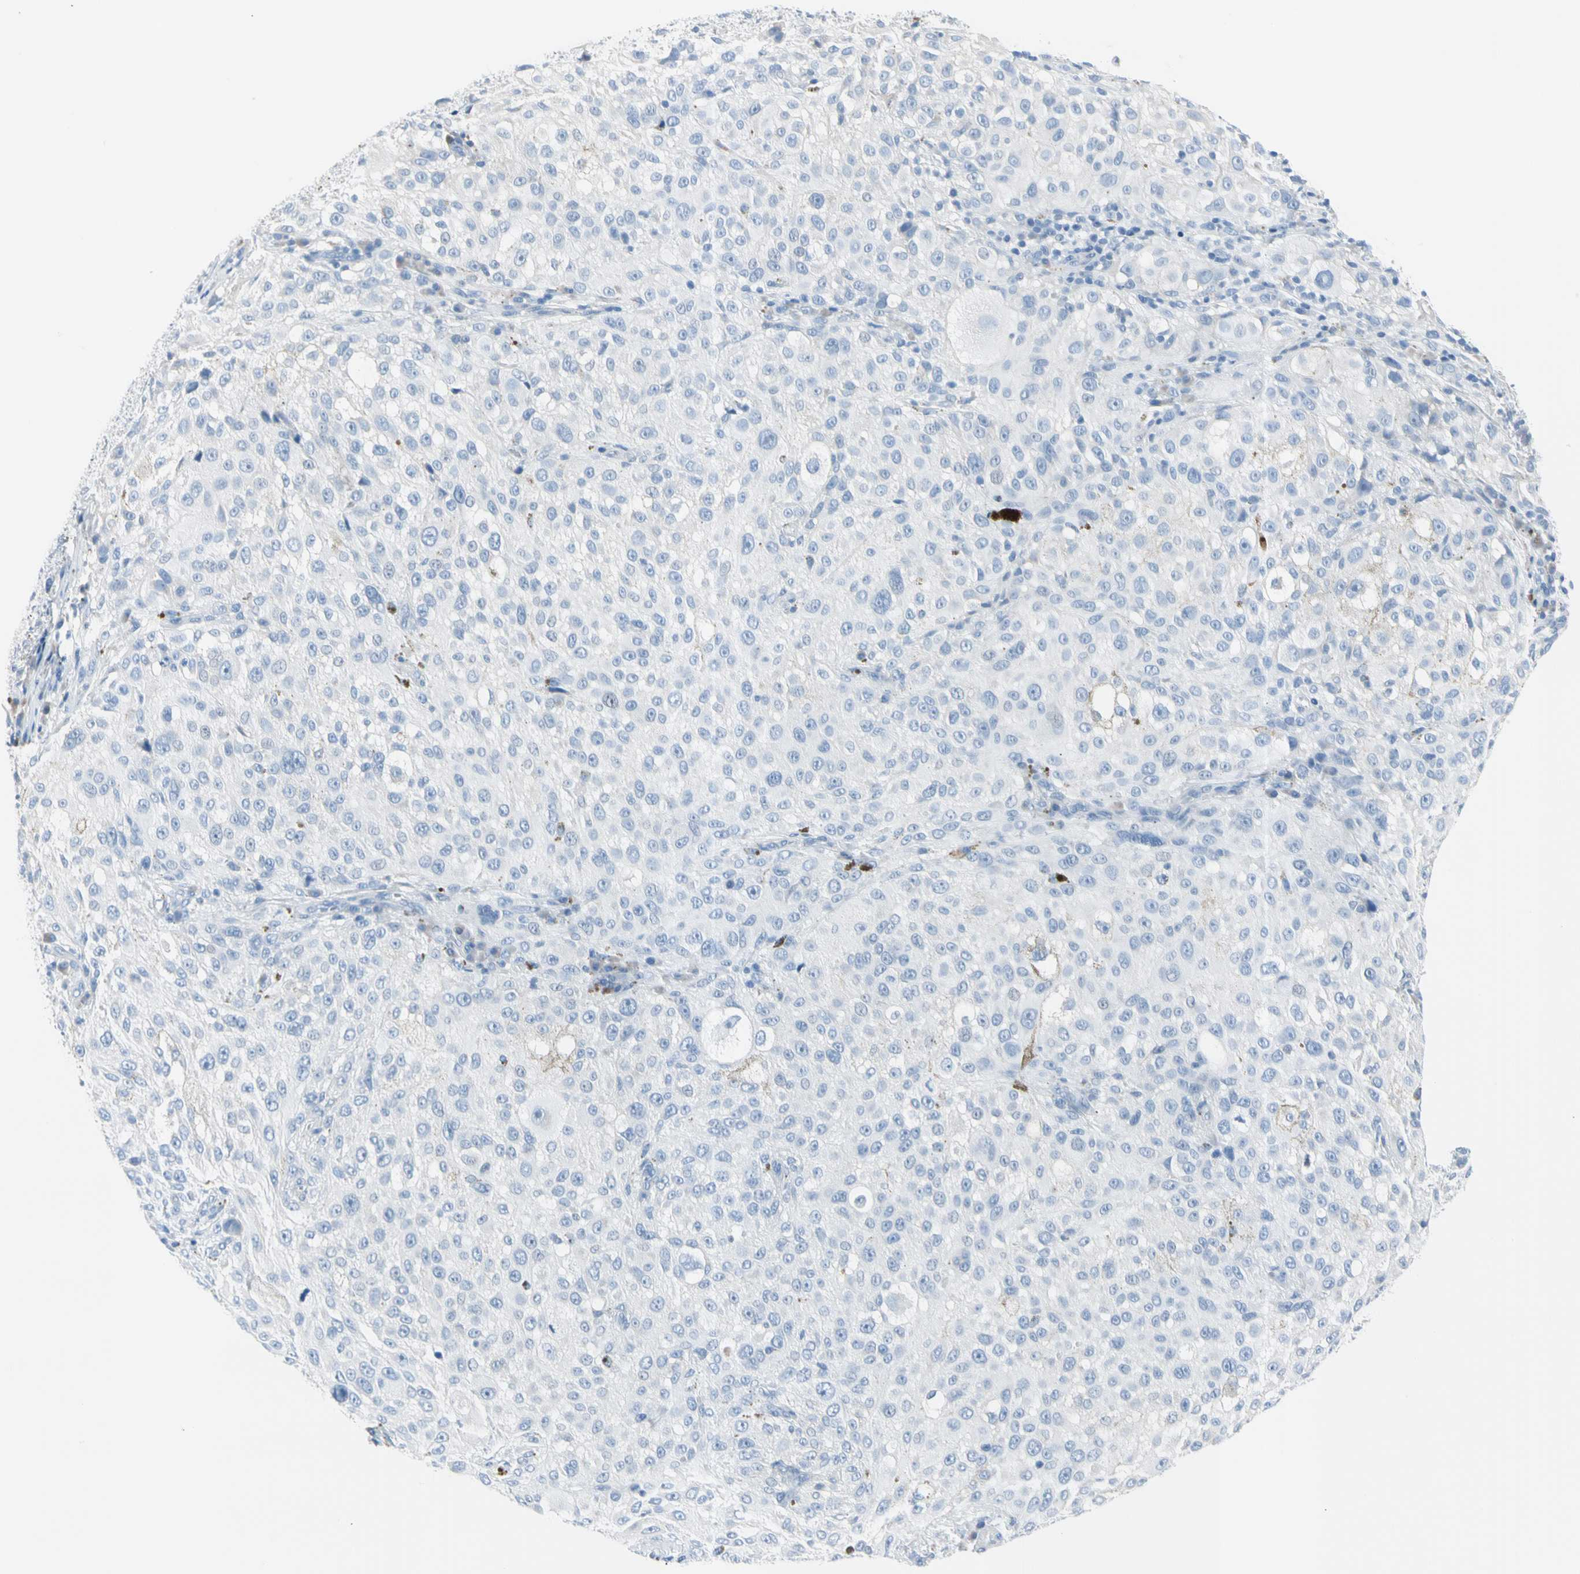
{"staining": {"intensity": "negative", "quantity": "none", "location": "none"}, "tissue": "melanoma", "cell_type": "Tumor cells", "image_type": "cancer", "snomed": [{"axis": "morphology", "description": "Necrosis, NOS"}, {"axis": "morphology", "description": "Malignant melanoma, NOS"}, {"axis": "topography", "description": "Skin"}], "caption": "Human malignant melanoma stained for a protein using immunohistochemistry (IHC) reveals no staining in tumor cells.", "gene": "TPO", "patient": {"sex": "female", "age": 87}}